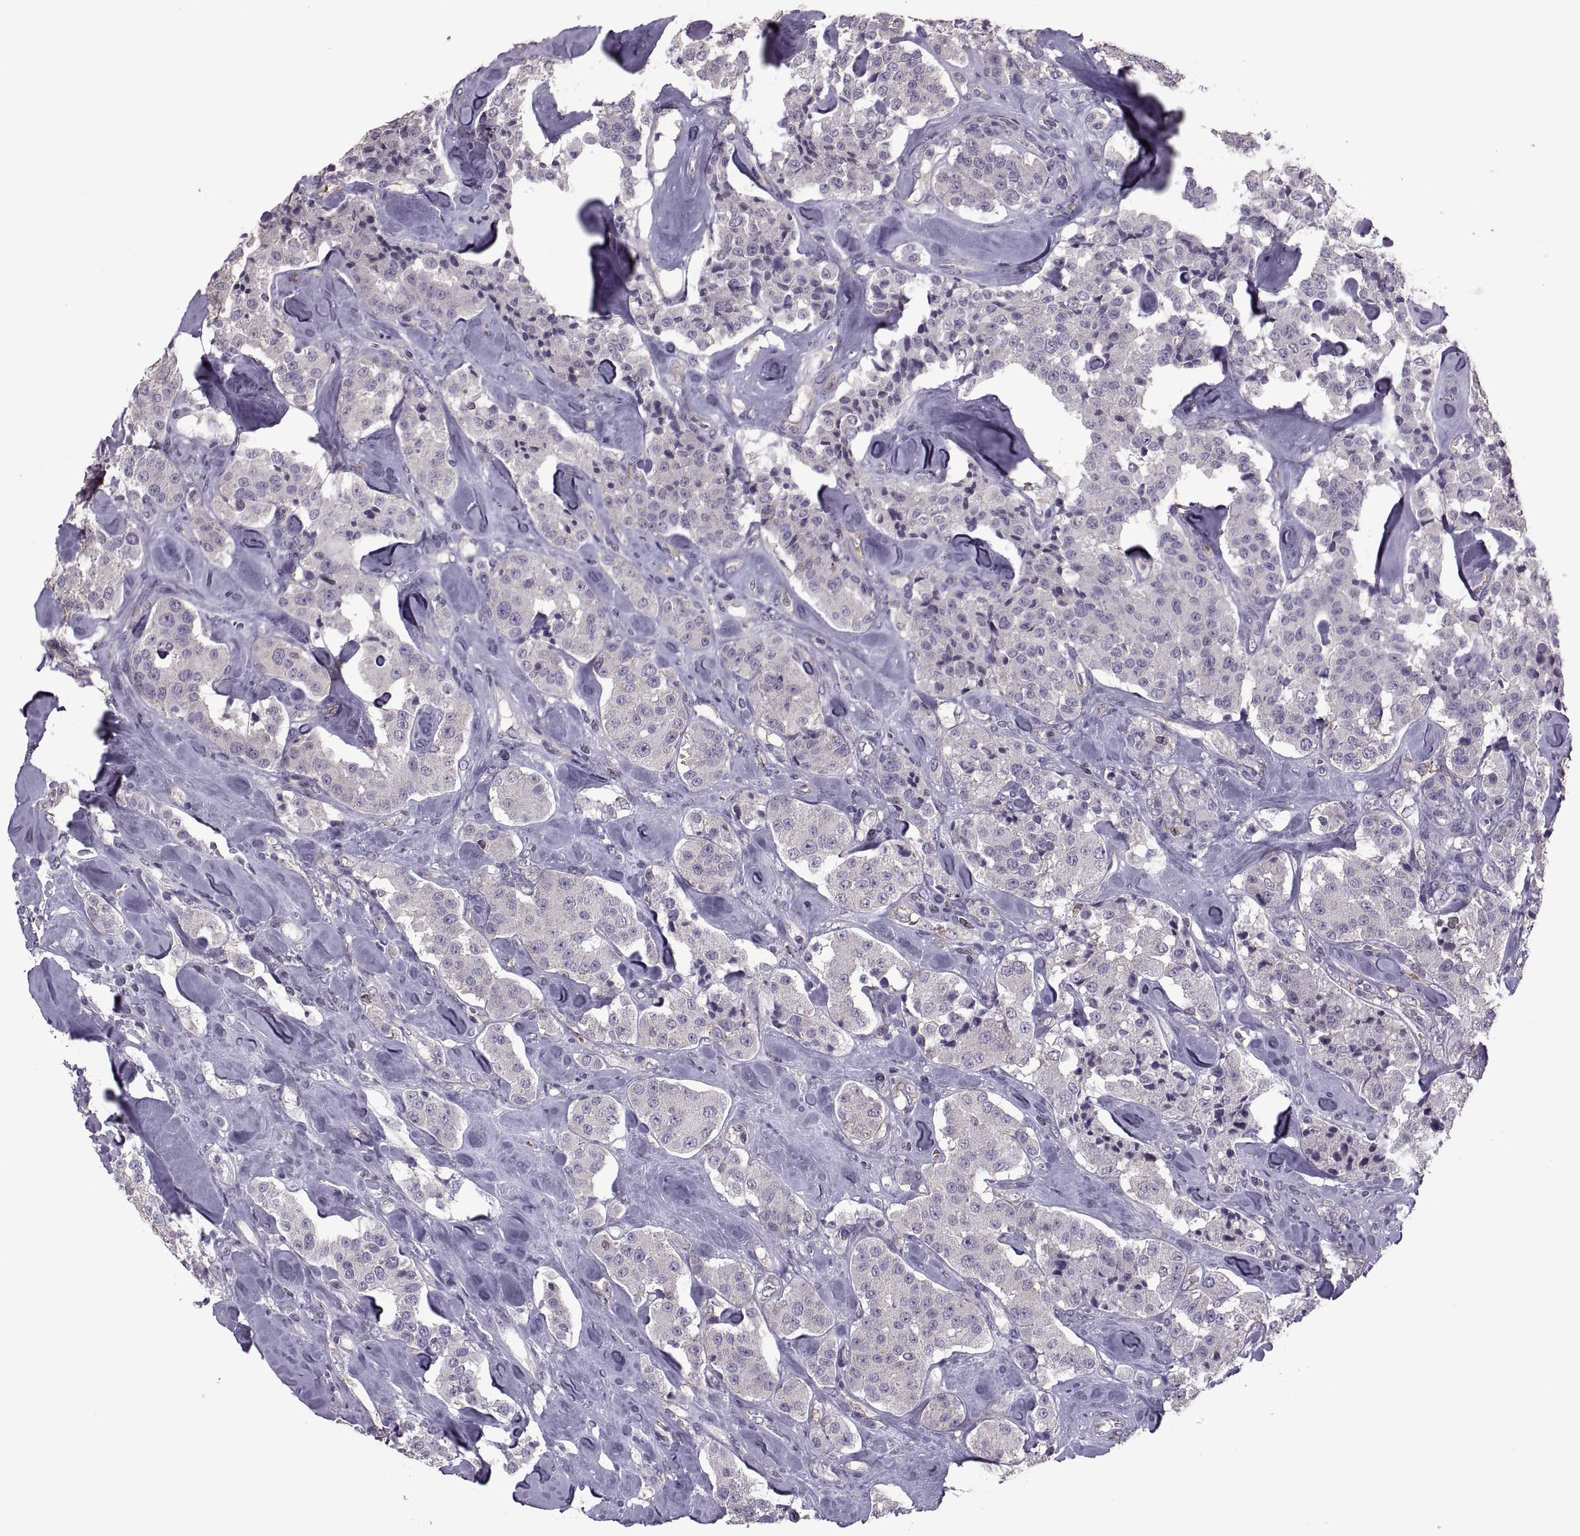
{"staining": {"intensity": "negative", "quantity": "none", "location": "none"}, "tissue": "carcinoid", "cell_type": "Tumor cells", "image_type": "cancer", "snomed": [{"axis": "morphology", "description": "Carcinoid, malignant, NOS"}, {"axis": "topography", "description": "Pancreas"}], "caption": "This image is of carcinoid stained with immunohistochemistry (IHC) to label a protein in brown with the nuclei are counter-stained blue. There is no expression in tumor cells.", "gene": "PABPC1", "patient": {"sex": "male", "age": 41}}